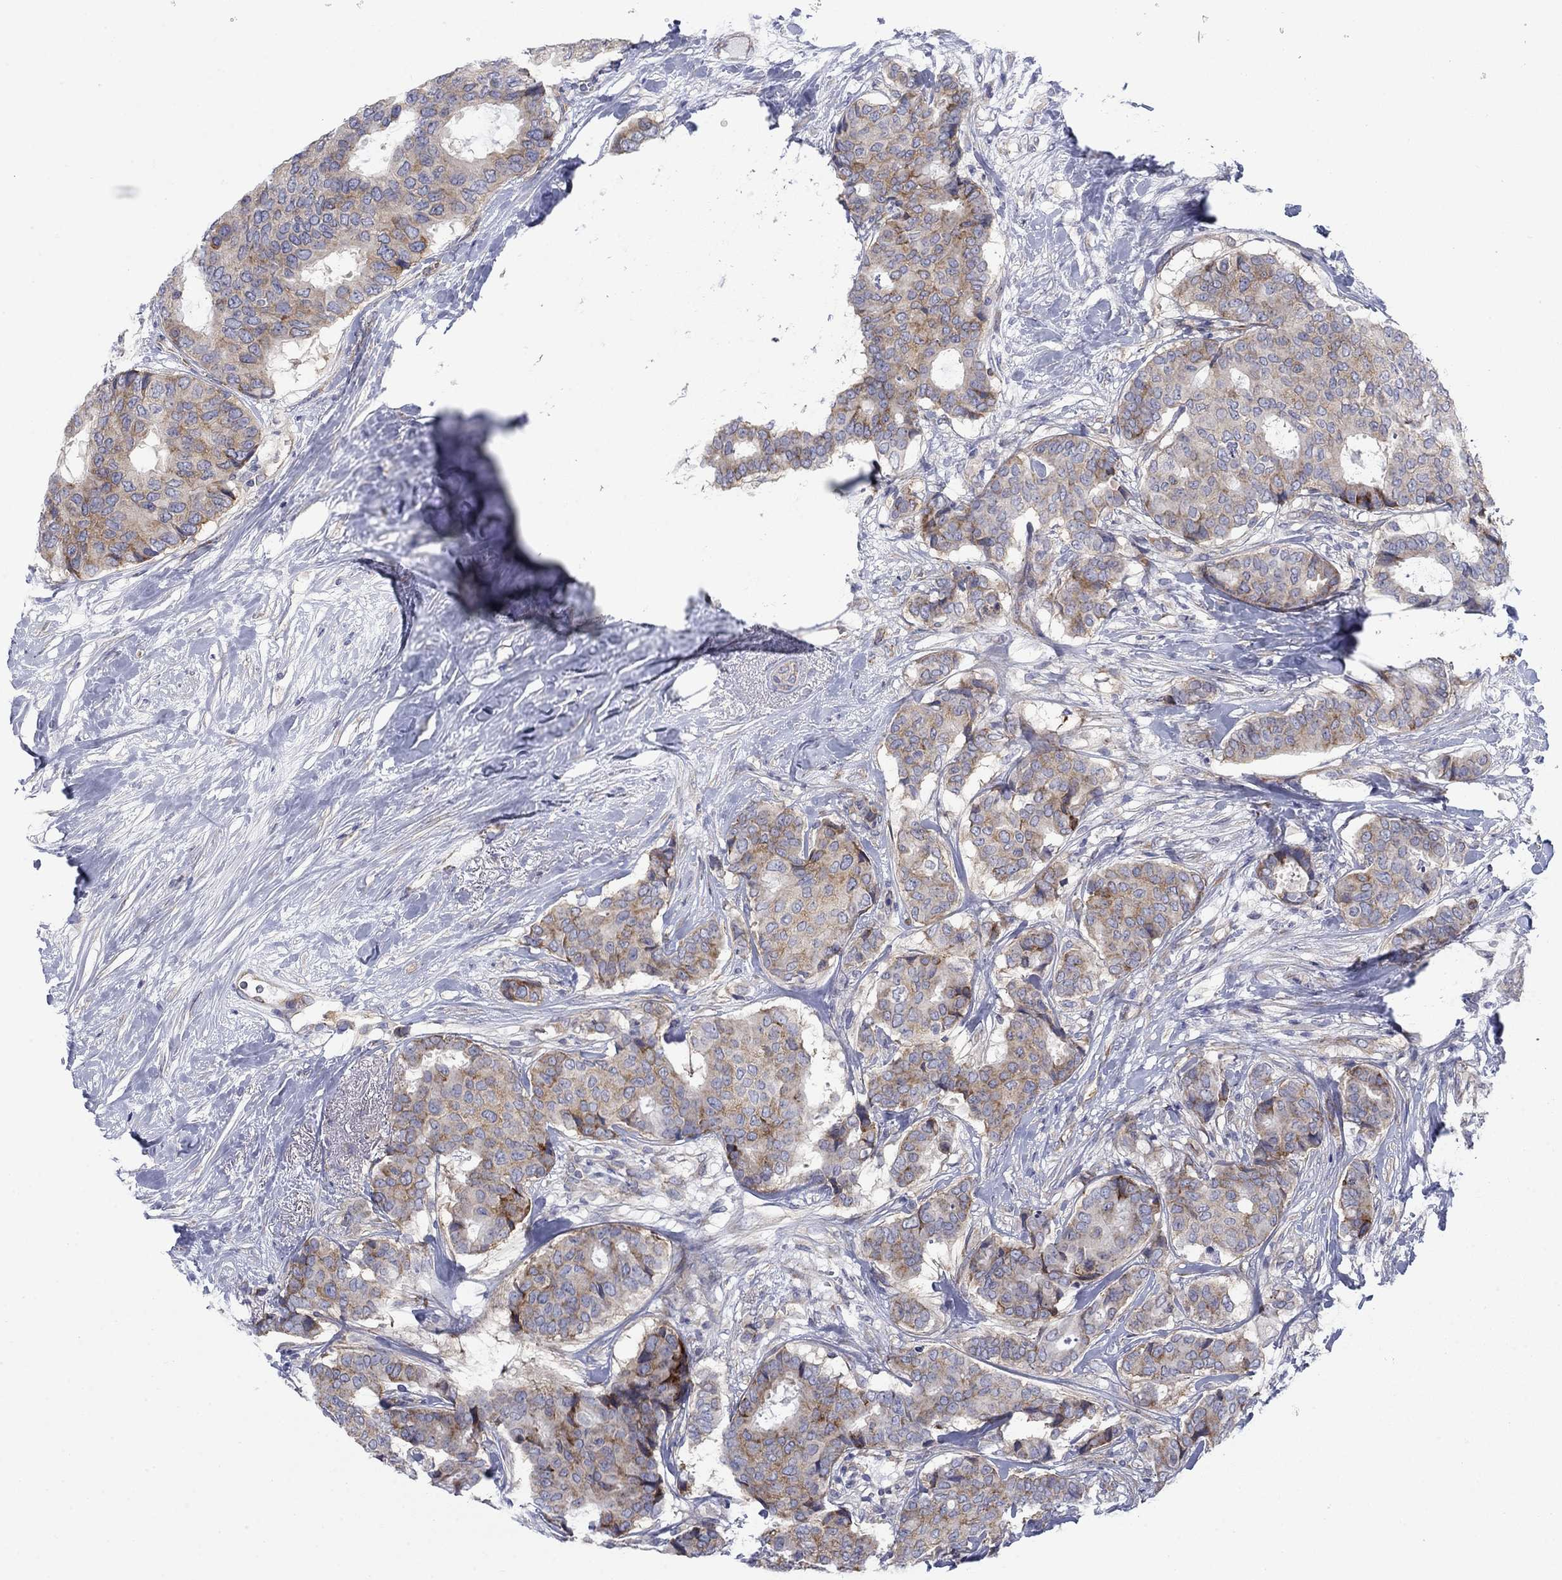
{"staining": {"intensity": "strong", "quantity": "<25%", "location": "cytoplasmic/membranous"}, "tissue": "breast cancer", "cell_type": "Tumor cells", "image_type": "cancer", "snomed": [{"axis": "morphology", "description": "Duct carcinoma"}, {"axis": "topography", "description": "Breast"}], "caption": "Breast cancer (infiltrating ductal carcinoma) tissue exhibits strong cytoplasmic/membranous positivity in approximately <25% of tumor cells", "gene": "FXR1", "patient": {"sex": "female", "age": 75}}